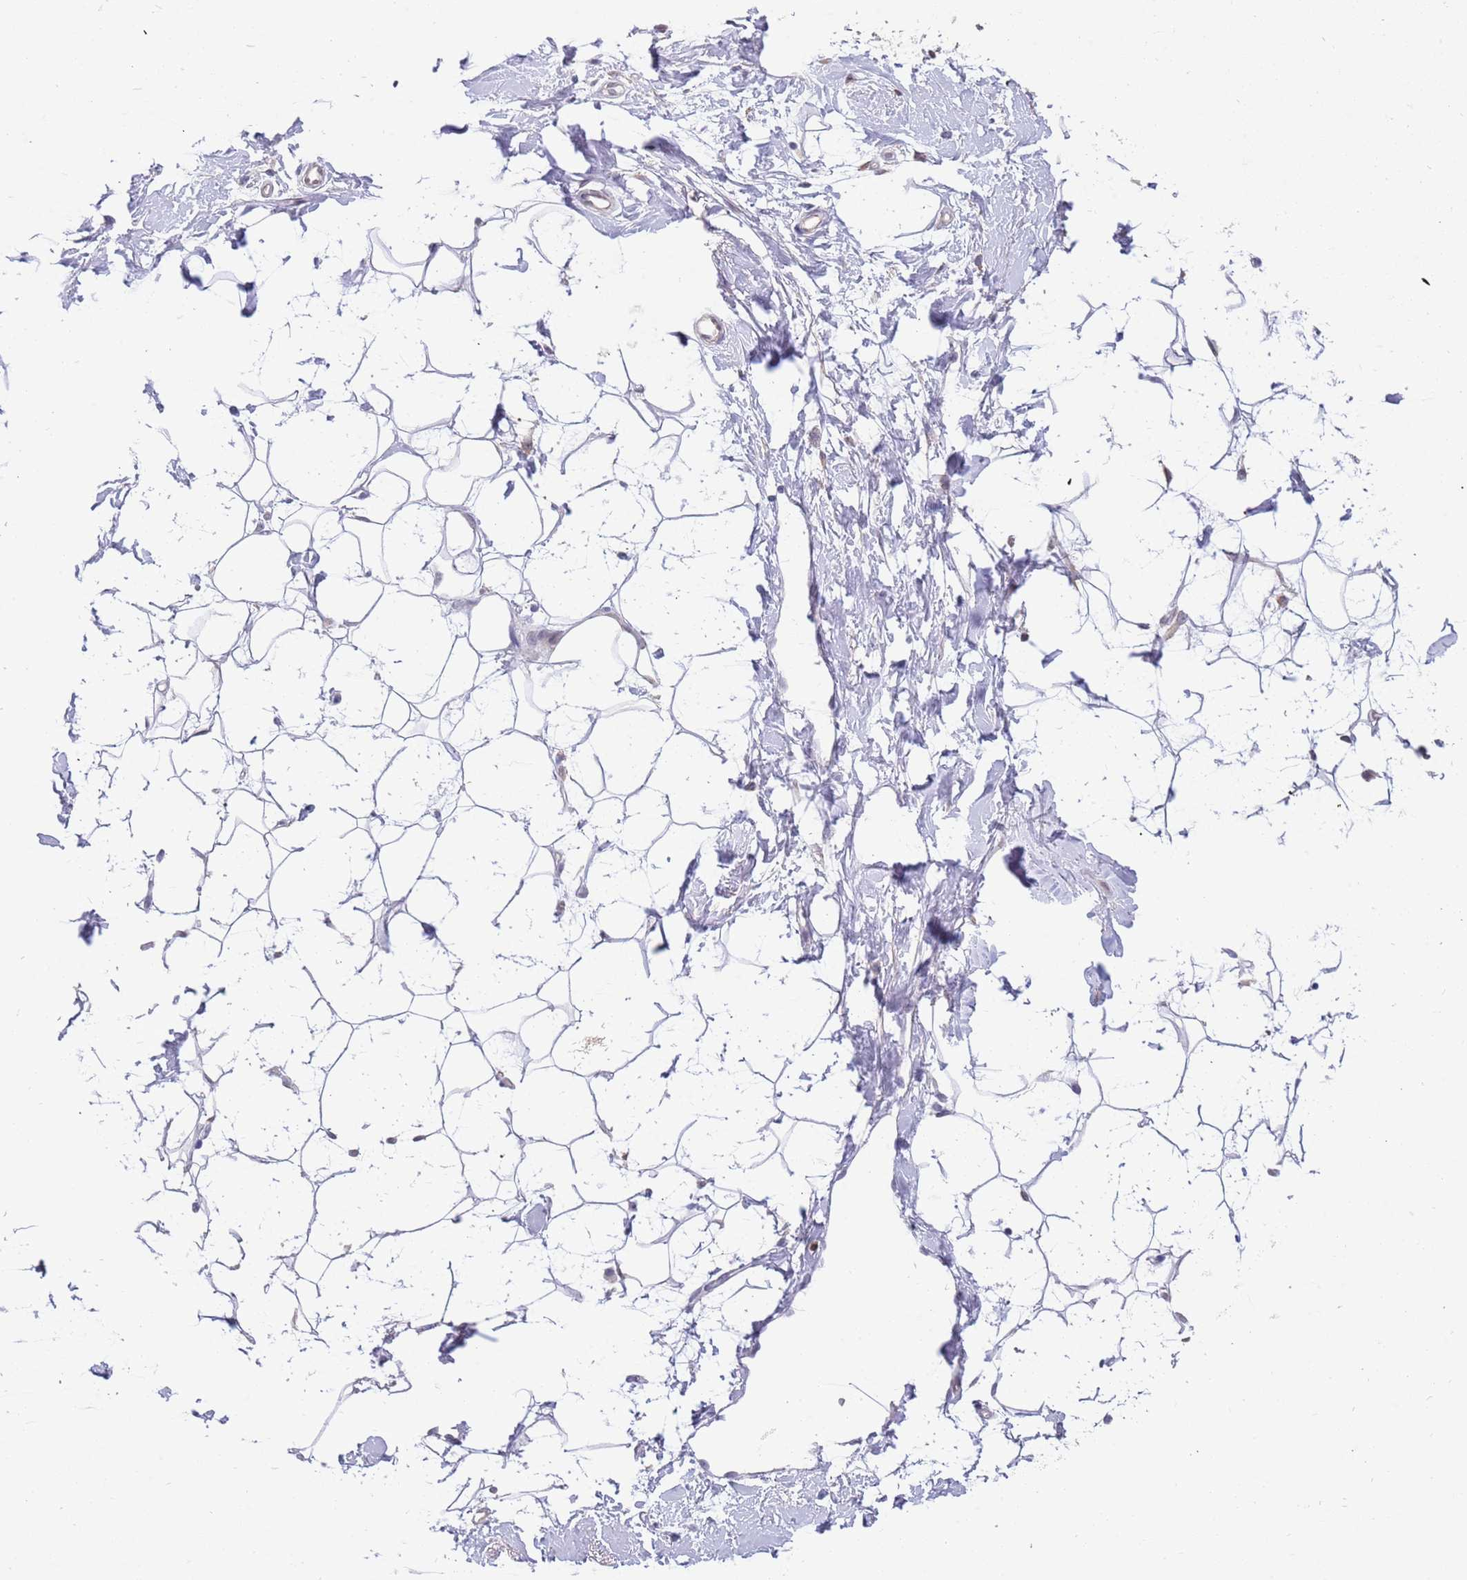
{"staining": {"intensity": "negative", "quantity": "none", "location": "none"}, "tissue": "adipose tissue", "cell_type": "Adipocytes", "image_type": "normal", "snomed": [{"axis": "morphology", "description": "Normal tissue, NOS"}, {"axis": "topography", "description": "Breast"}], "caption": "Immunohistochemistry histopathology image of normal adipose tissue: human adipose tissue stained with DAB (3,3'-diaminobenzidine) reveals no significant protein staining in adipocytes.", "gene": "AP5S1", "patient": {"sex": "female", "age": 26}}